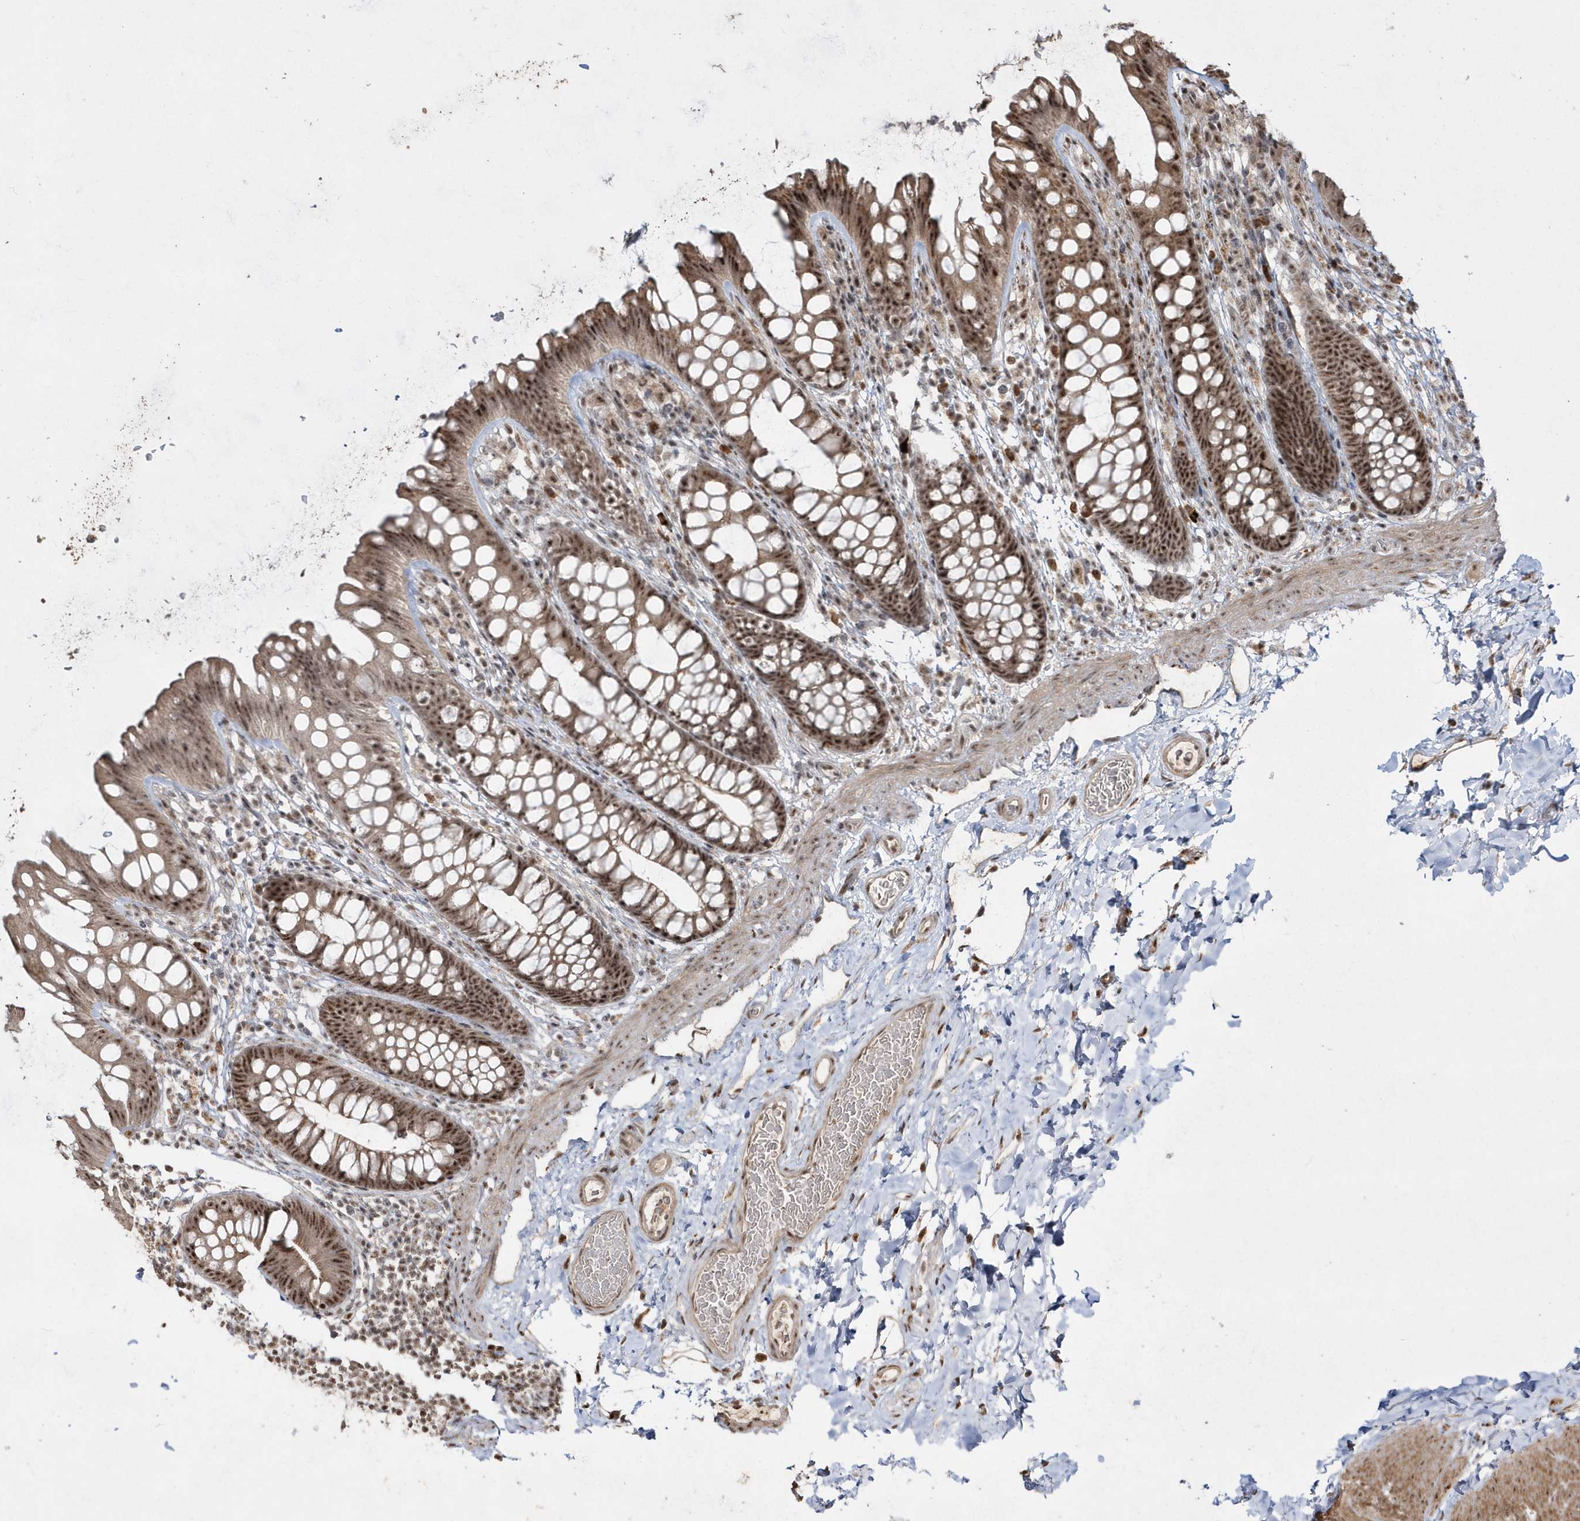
{"staining": {"intensity": "moderate", "quantity": ">75%", "location": "nuclear"}, "tissue": "colon", "cell_type": "Endothelial cells", "image_type": "normal", "snomed": [{"axis": "morphology", "description": "Normal tissue, NOS"}, {"axis": "topography", "description": "Colon"}], "caption": "This is a micrograph of IHC staining of benign colon, which shows moderate expression in the nuclear of endothelial cells.", "gene": "POLR3B", "patient": {"sex": "female", "age": 62}}